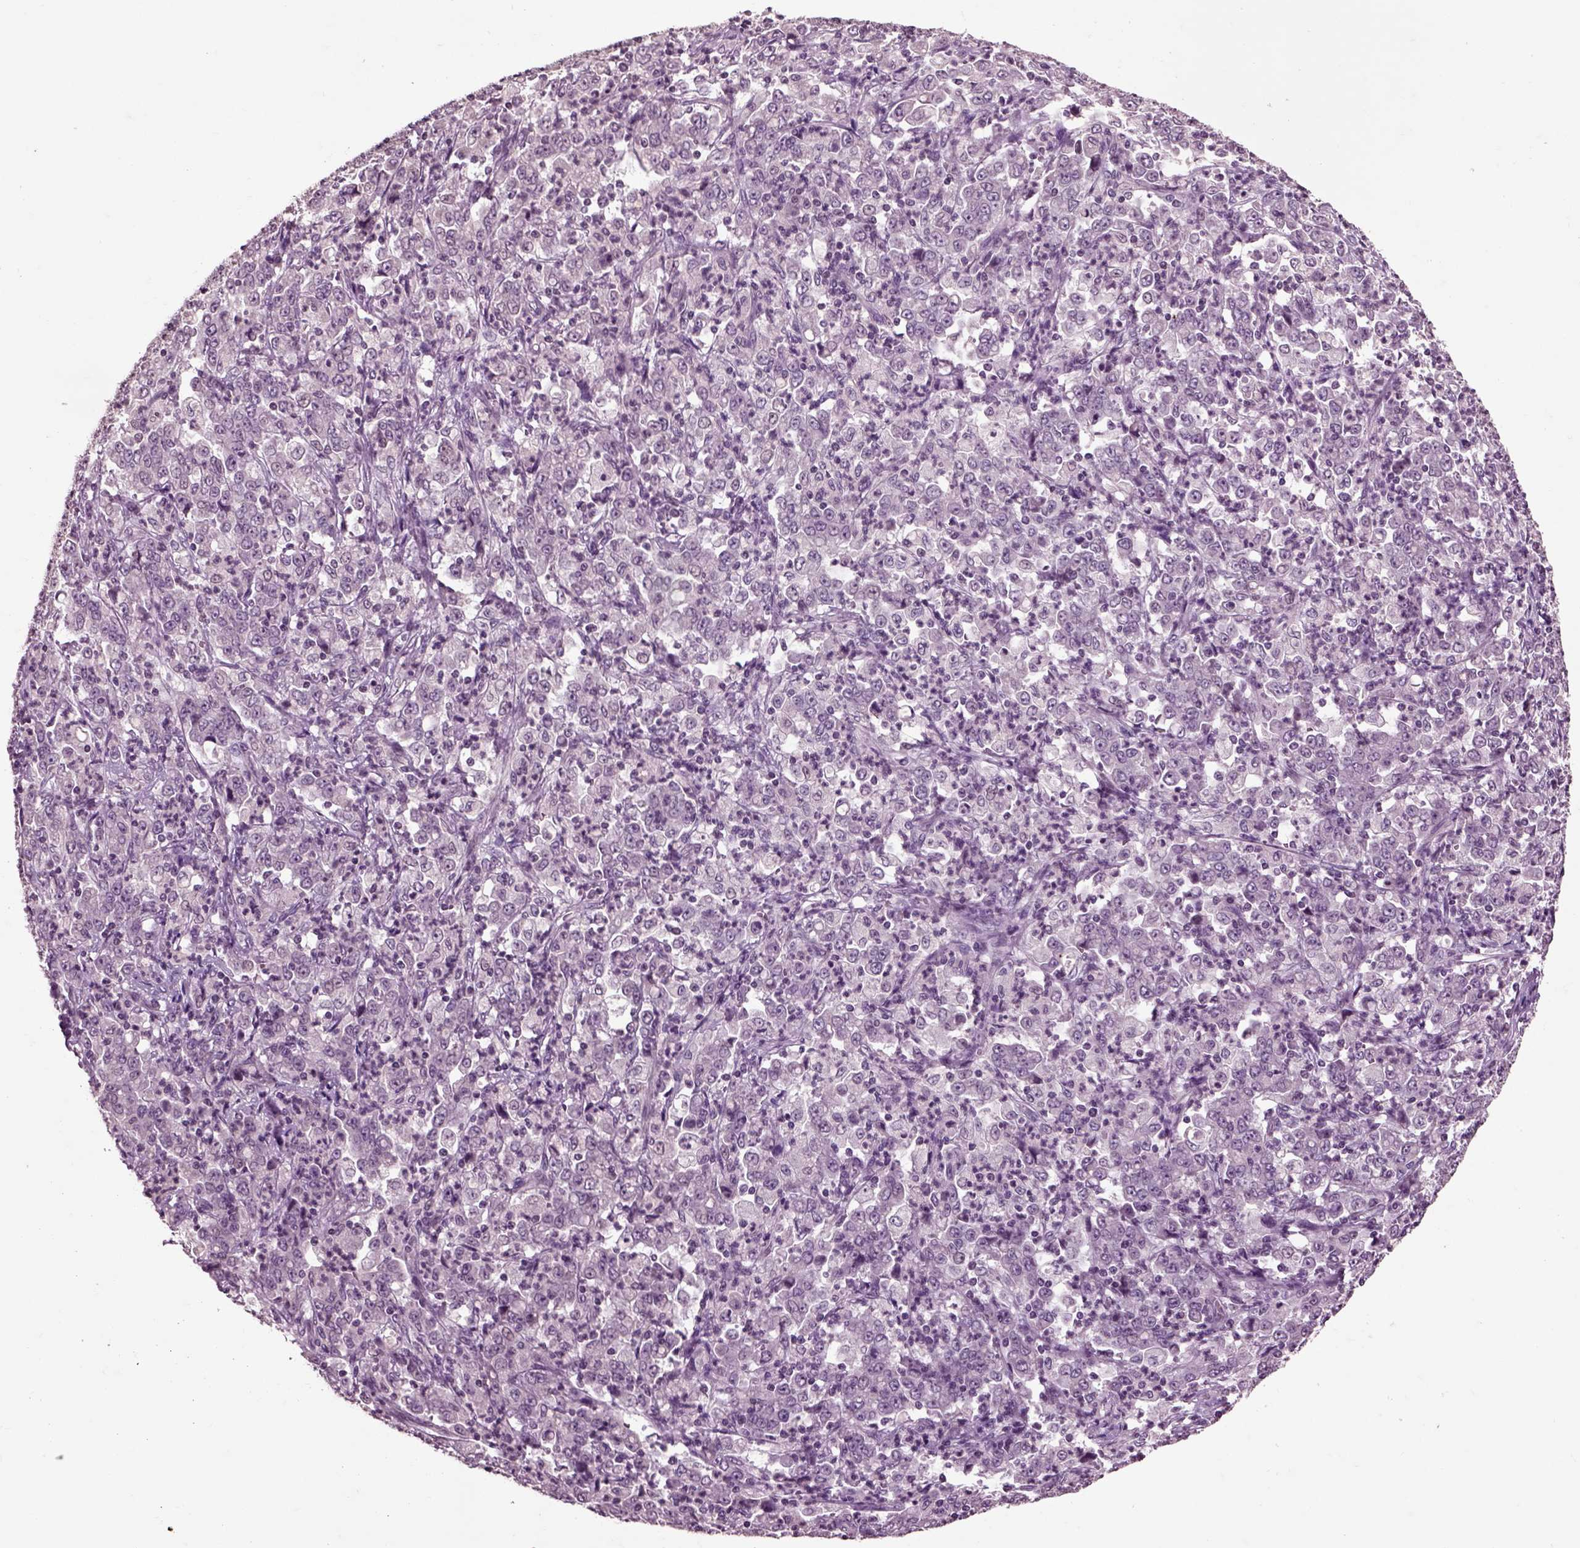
{"staining": {"intensity": "negative", "quantity": "none", "location": "none"}, "tissue": "stomach cancer", "cell_type": "Tumor cells", "image_type": "cancer", "snomed": [{"axis": "morphology", "description": "Adenocarcinoma, NOS"}, {"axis": "topography", "description": "Stomach, lower"}], "caption": "Tumor cells show no significant protein expression in stomach cancer (adenocarcinoma).", "gene": "CHGB", "patient": {"sex": "female", "age": 71}}